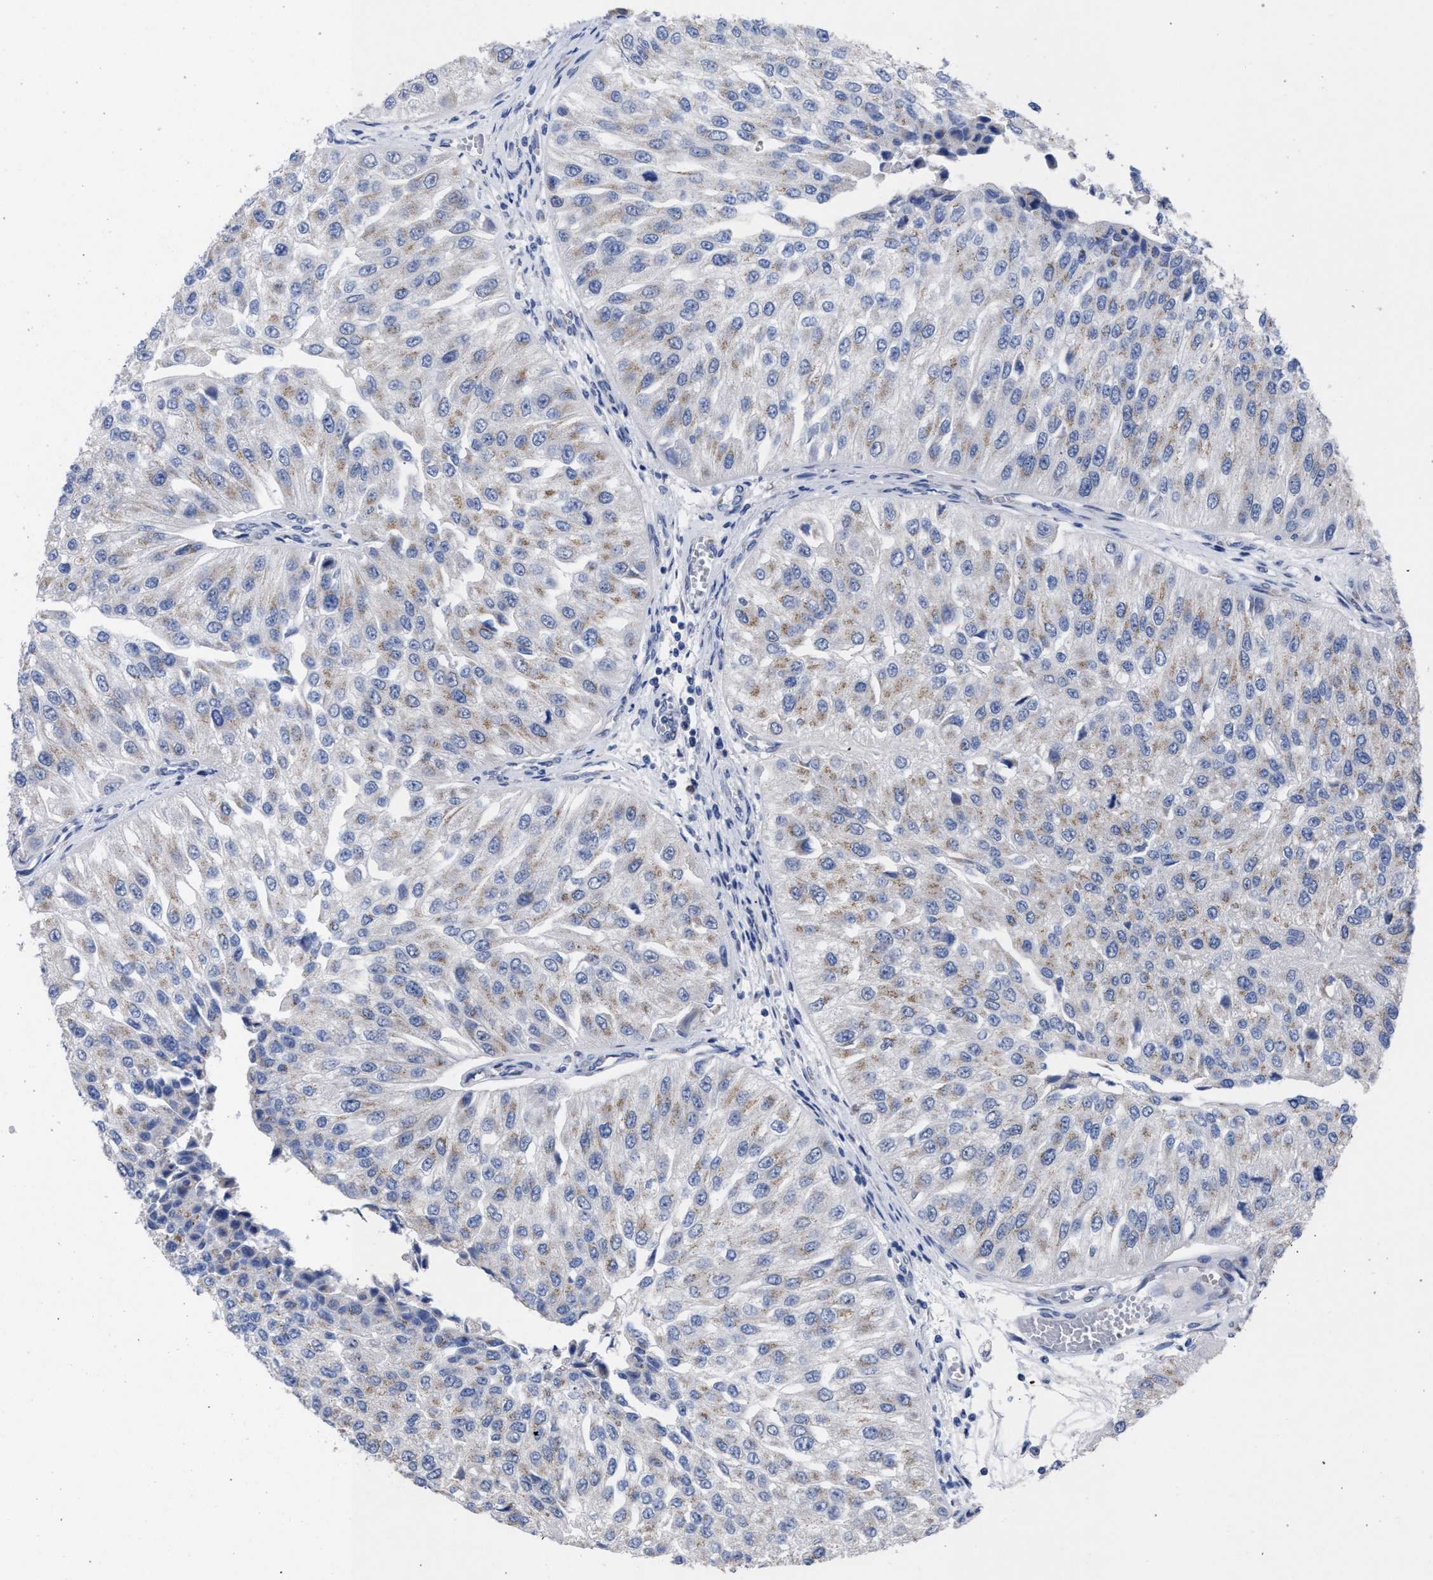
{"staining": {"intensity": "weak", "quantity": "25%-75%", "location": "cytoplasmic/membranous"}, "tissue": "urothelial cancer", "cell_type": "Tumor cells", "image_type": "cancer", "snomed": [{"axis": "morphology", "description": "Urothelial carcinoma, High grade"}, {"axis": "topography", "description": "Kidney"}, {"axis": "topography", "description": "Urinary bladder"}], "caption": "Weak cytoplasmic/membranous staining is seen in approximately 25%-75% of tumor cells in urothelial cancer.", "gene": "GOLGA2", "patient": {"sex": "male", "age": 77}}